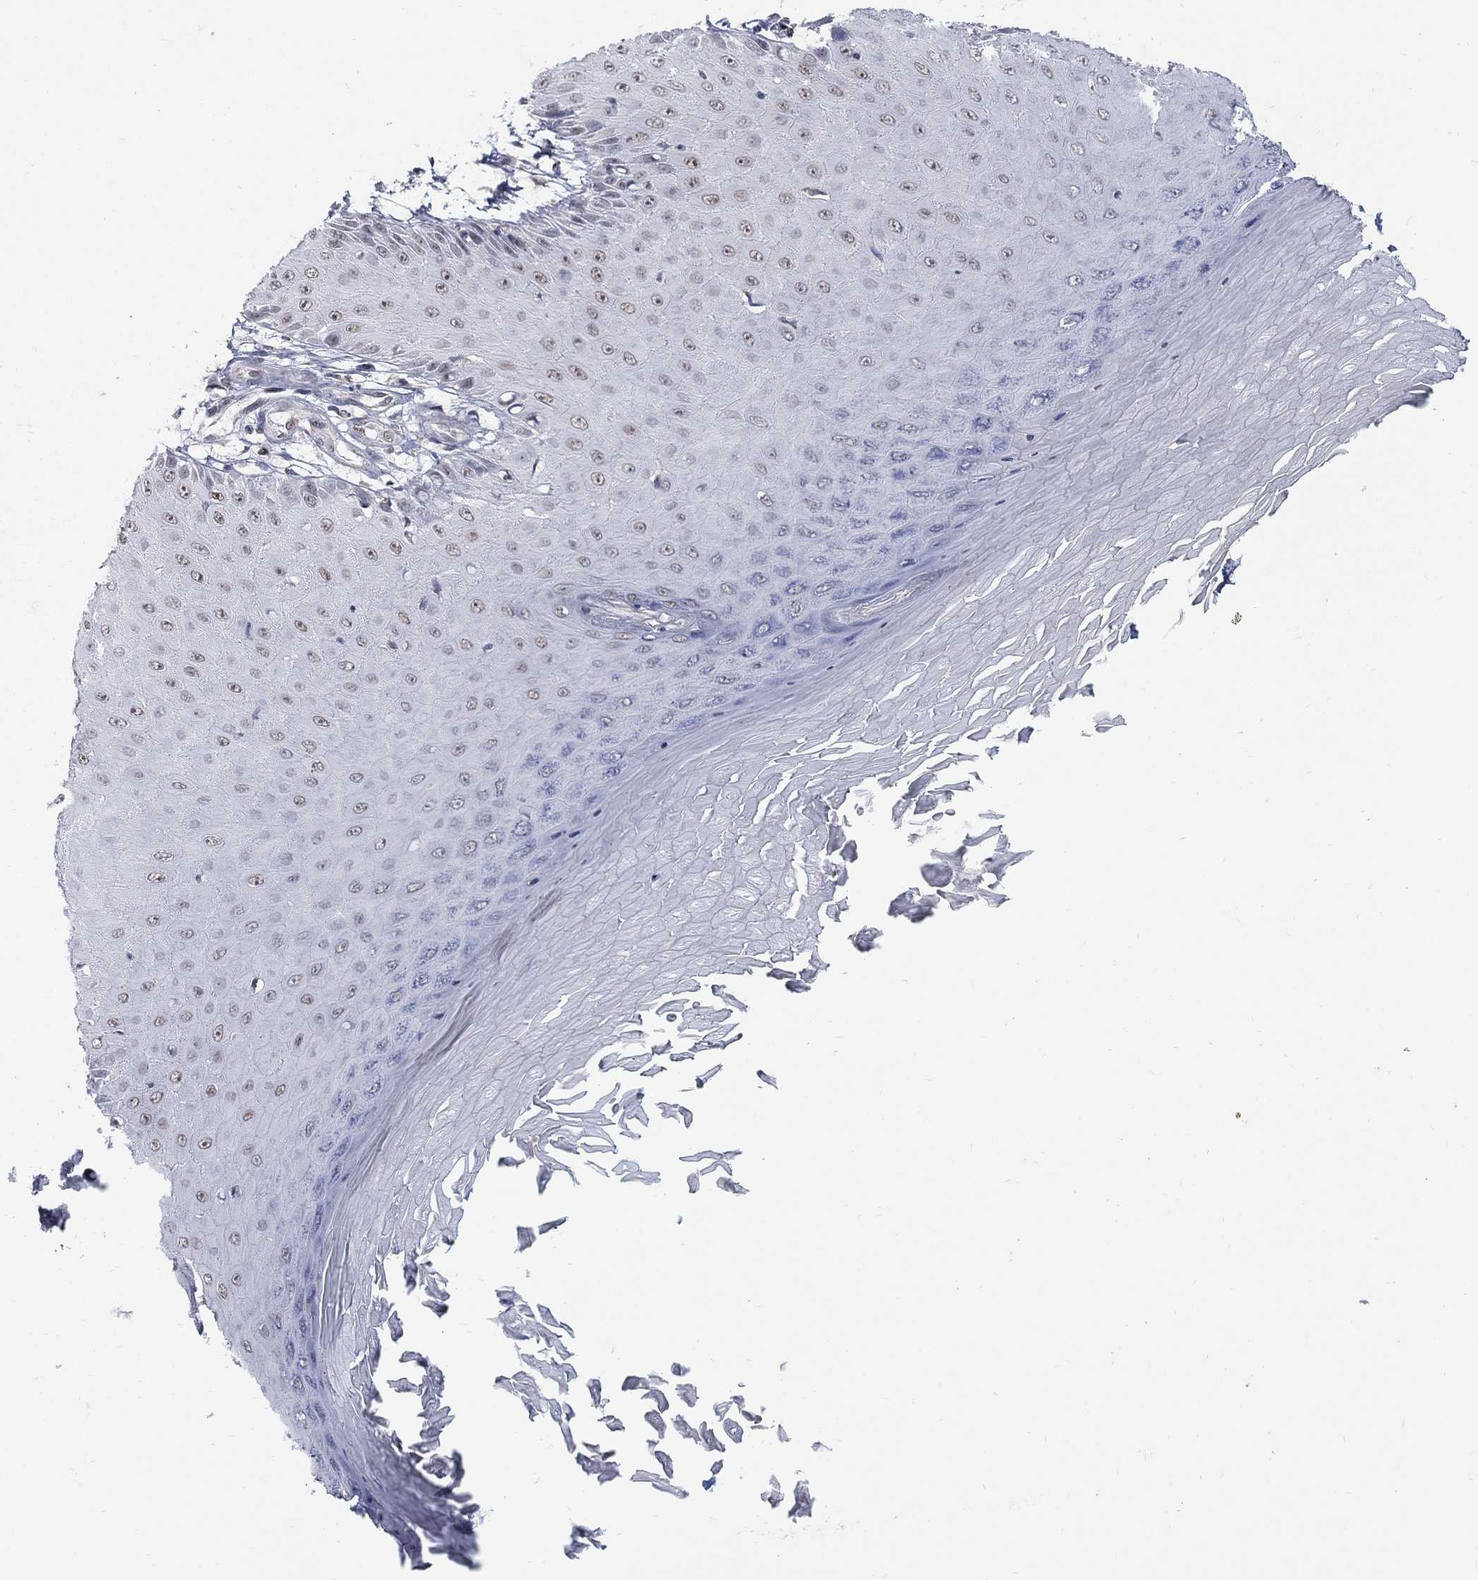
{"staining": {"intensity": "negative", "quantity": "none", "location": "none"}, "tissue": "skin cancer", "cell_type": "Tumor cells", "image_type": "cancer", "snomed": [{"axis": "morphology", "description": "Inflammation, NOS"}, {"axis": "morphology", "description": "Squamous cell carcinoma, NOS"}, {"axis": "topography", "description": "Skin"}], "caption": "This photomicrograph is of skin cancer (squamous cell carcinoma) stained with immunohistochemistry (IHC) to label a protein in brown with the nuclei are counter-stained blue. There is no staining in tumor cells.", "gene": "GCFC2", "patient": {"sex": "male", "age": 70}}